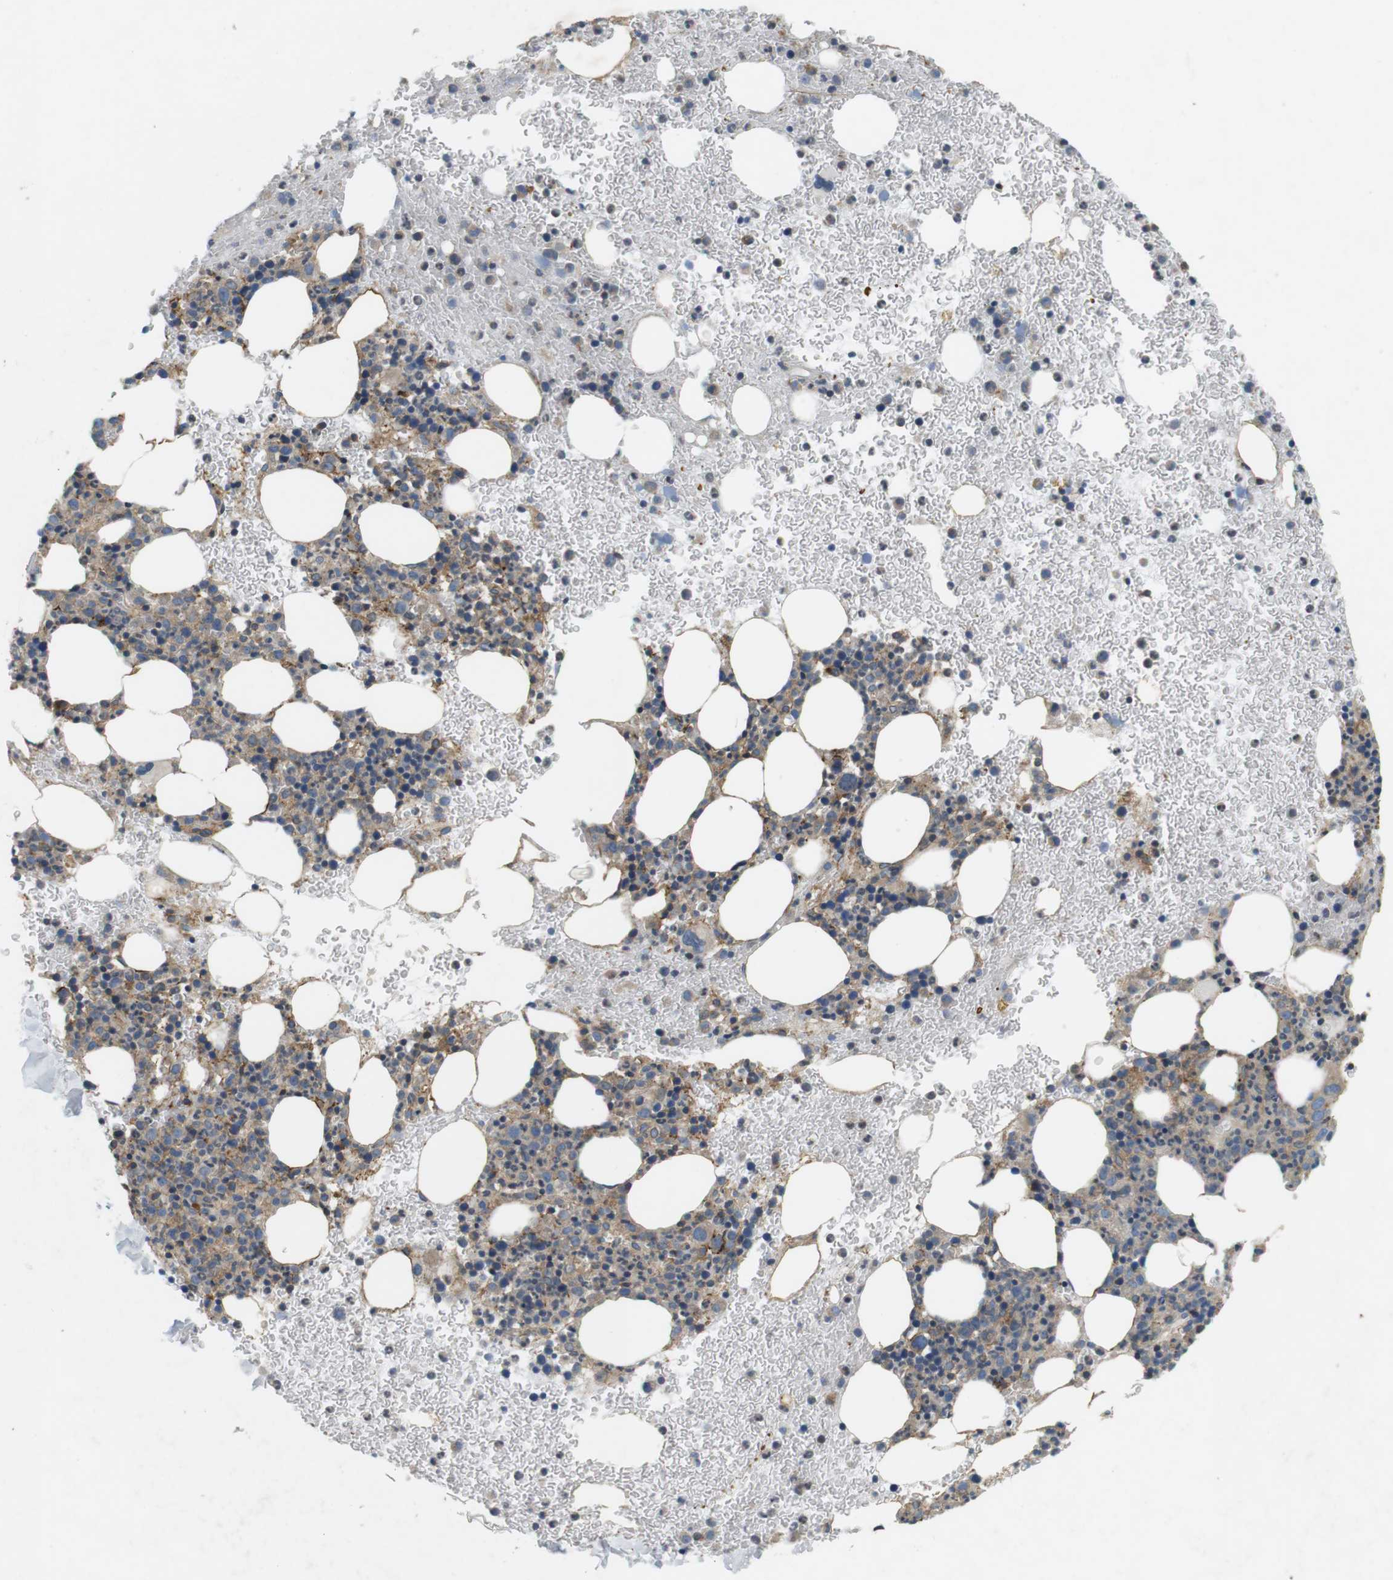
{"staining": {"intensity": "moderate", "quantity": "25%-75%", "location": "cytoplasmic/membranous"}, "tissue": "bone marrow", "cell_type": "Hematopoietic cells", "image_type": "normal", "snomed": [{"axis": "morphology", "description": "Normal tissue, NOS"}, {"axis": "morphology", "description": "Inflammation, NOS"}, {"axis": "topography", "description": "Bone marrow"}], "caption": "Moderate cytoplasmic/membranous expression is appreciated in about 25%-75% of hematopoietic cells in normal bone marrow.", "gene": "DDAH2", "patient": {"sex": "female", "age": 54}}